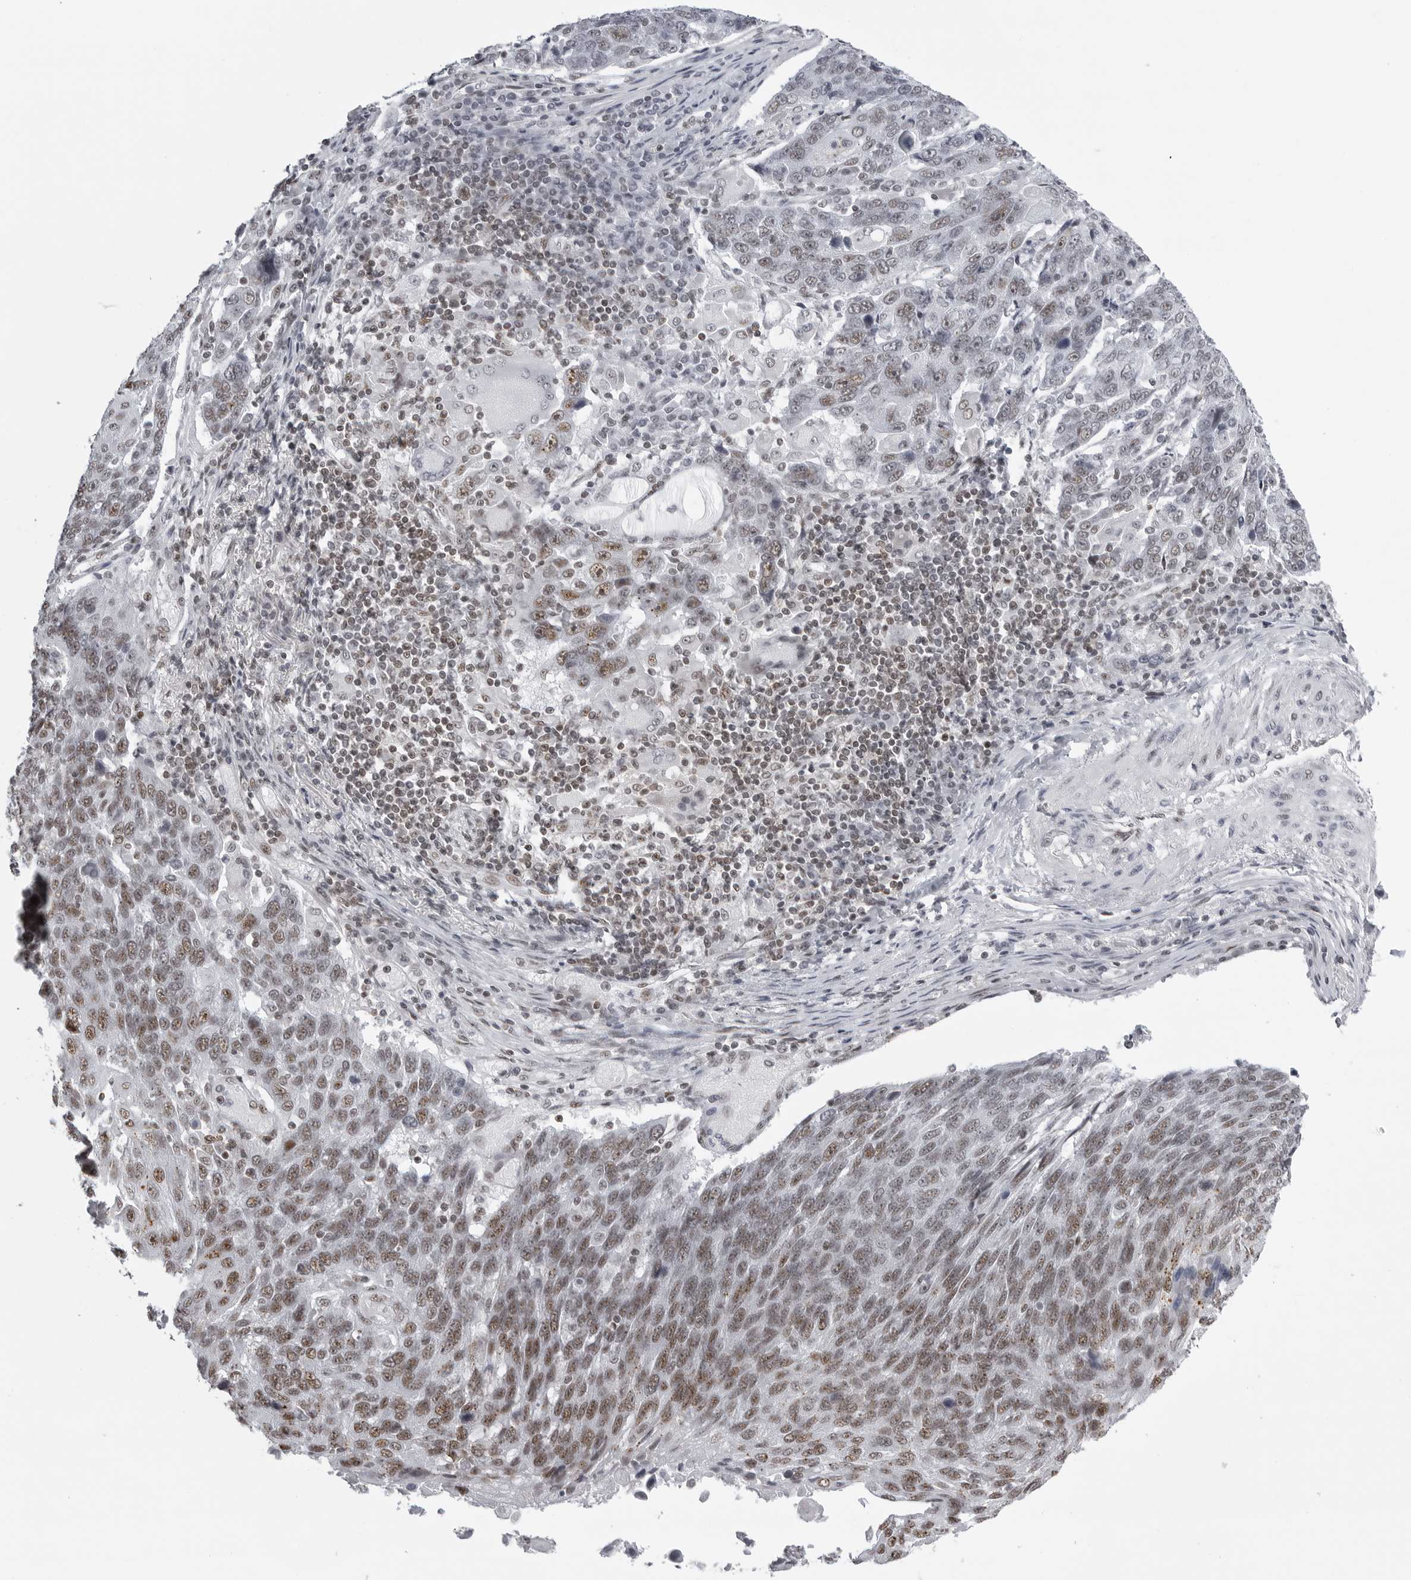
{"staining": {"intensity": "moderate", "quantity": "25%-75%", "location": "nuclear"}, "tissue": "lung cancer", "cell_type": "Tumor cells", "image_type": "cancer", "snomed": [{"axis": "morphology", "description": "Squamous cell carcinoma, NOS"}, {"axis": "topography", "description": "Lung"}], "caption": "Squamous cell carcinoma (lung) stained with DAB IHC displays medium levels of moderate nuclear positivity in approximately 25%-75% of tumor cells. The staining was performed using DAB, with brown indicating positive protein expression. Nuclei are stained blue with hematoxylin.", "gene": "WRAP53", "patient": {"sex": "male", "age": 66}}